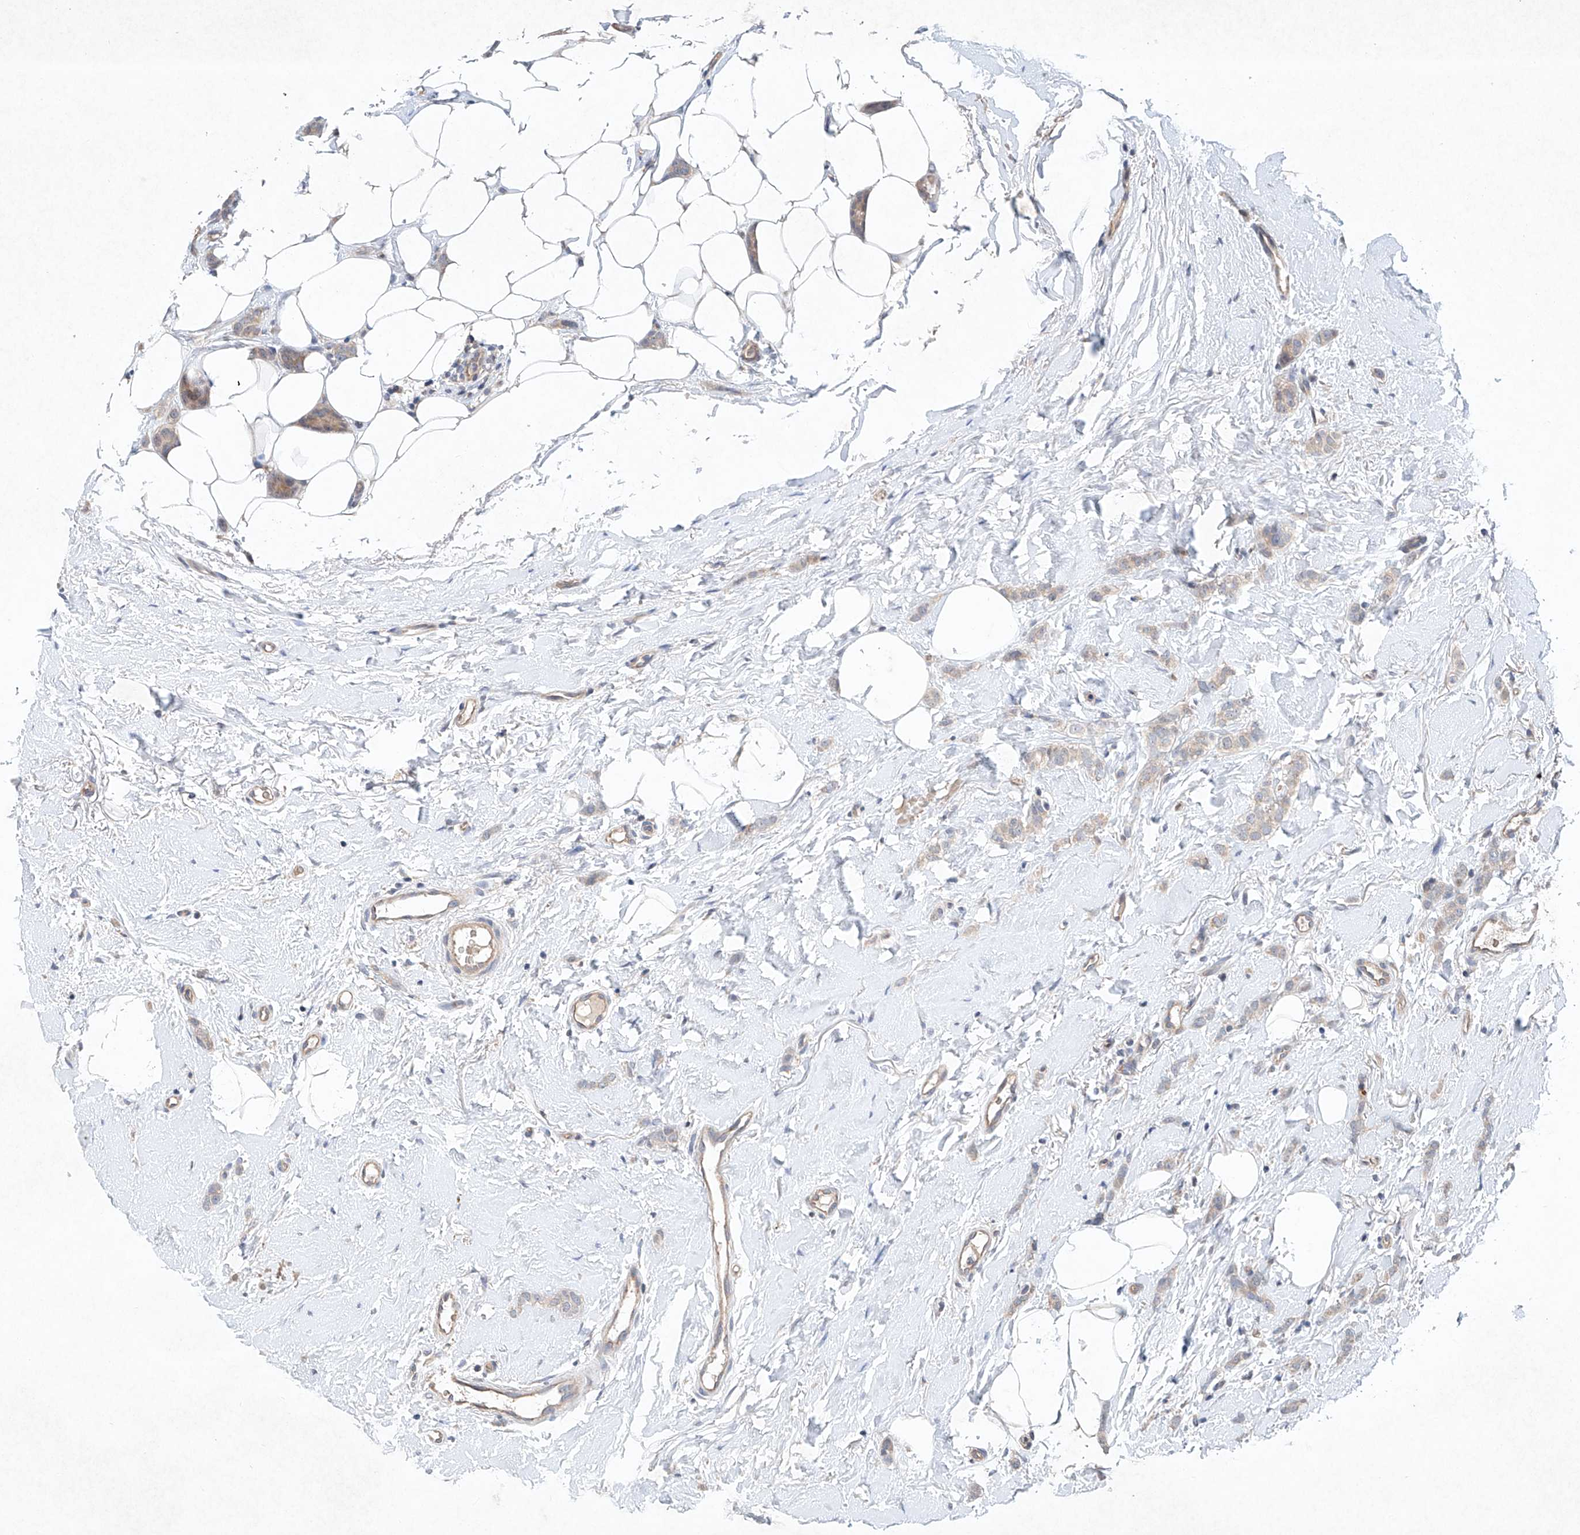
{"staining": {"intensity": "weak", "quantity": "<25%", "location": "cytoplasmic/membranous"}, "tissue": "breast cancer", "cell_type": "Tumor cells", "image_type": "cancer", "snomed": [{"axis": "morphology", "description": "Lobular carcinoma"}, {"axis": "topography", "description": "Skin"}, {"axis": "topography", "description": "Breast"}], "caption": "IHC image of neoplastic tissue: breast lobular carcinoma stained with DAB shows no significant protein positivity in tumor cells.", "gene": "FASTK", "patient": {"sex": "female", "age": 46}}